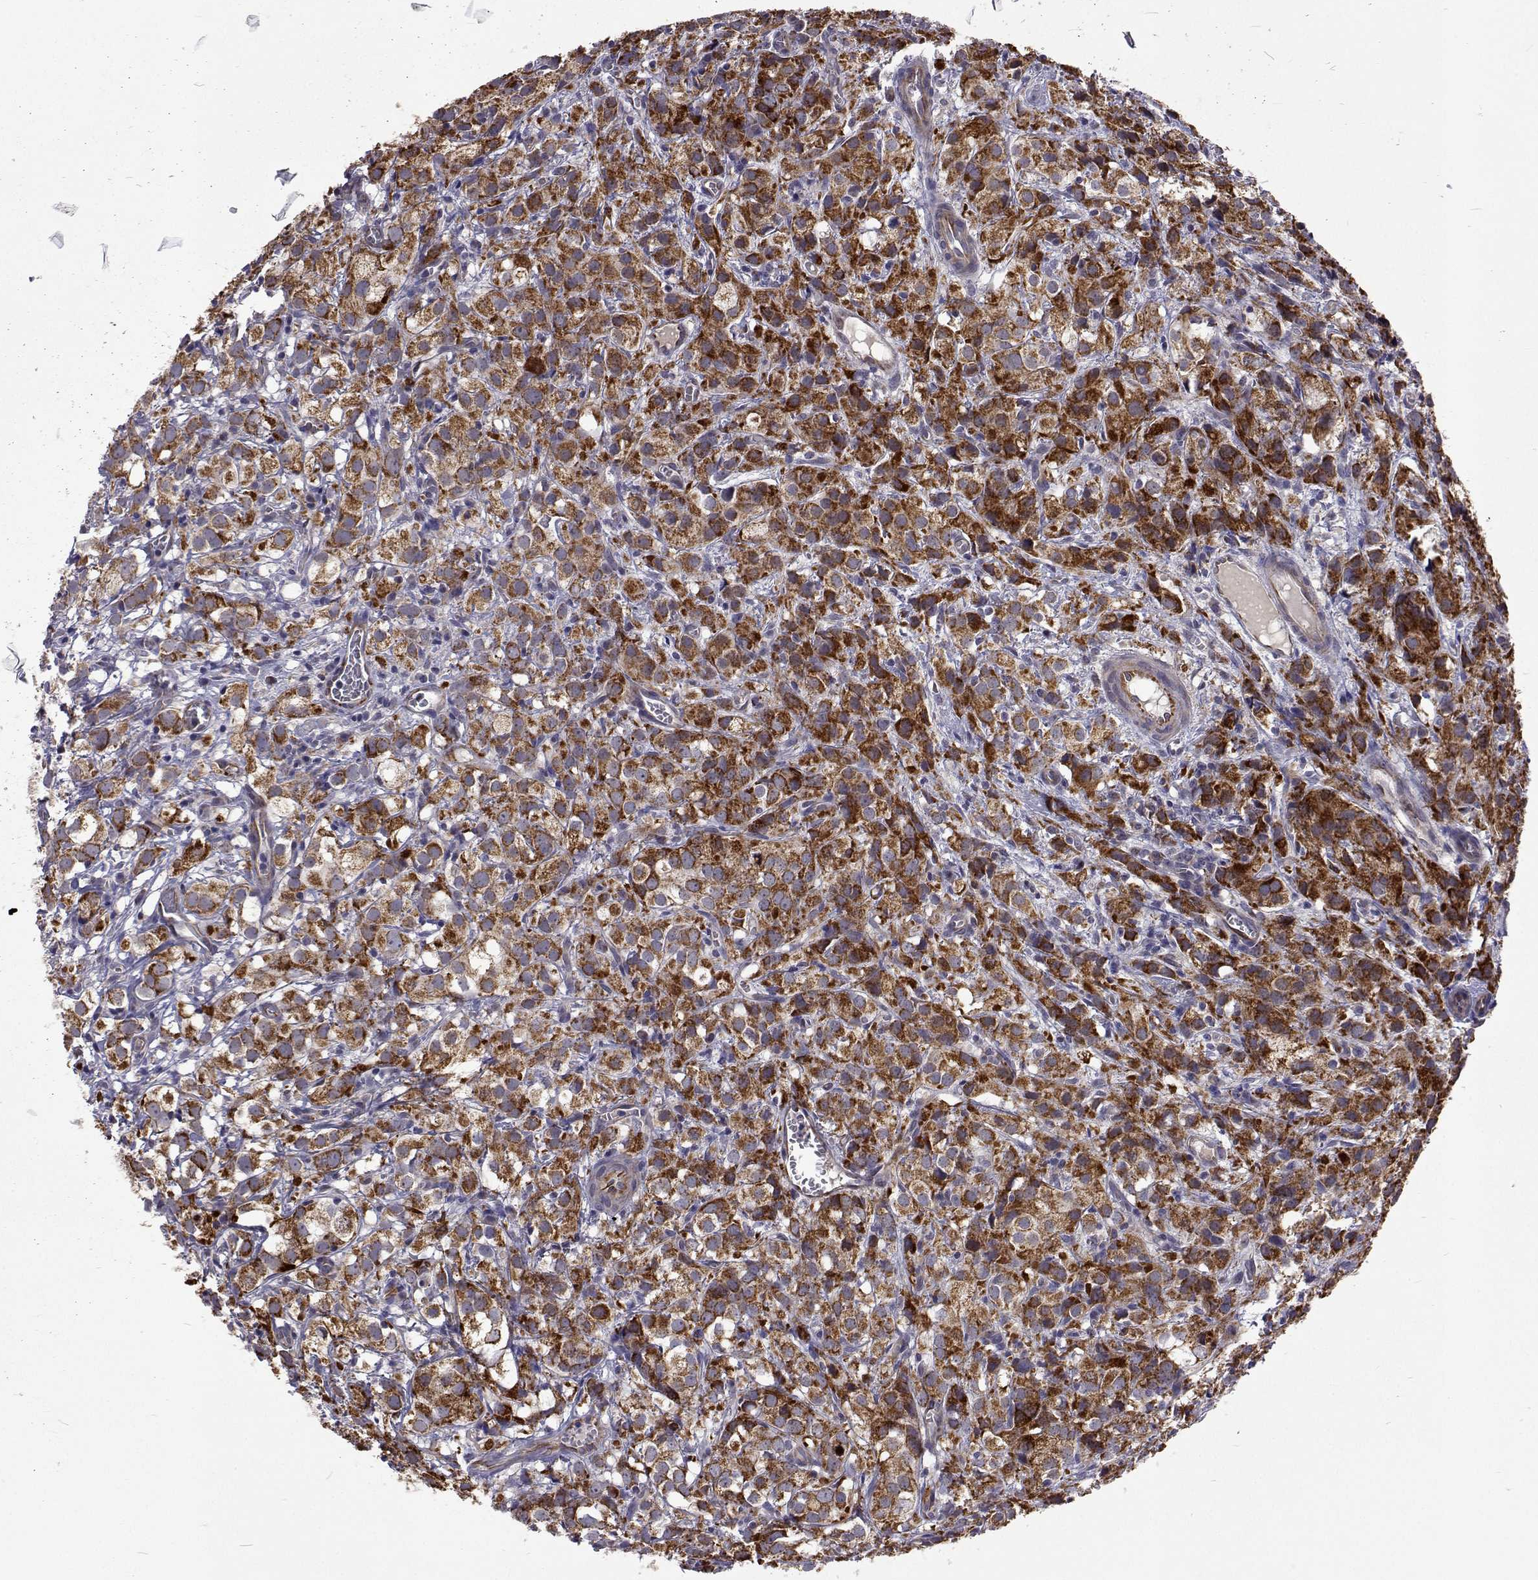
{"staining": {"intensity": "strong", "quantity": ">75%", "location": "cytoplasmic/membranous"}, "tissue": "prostate cancer", "cell_type": "Tumor cells", "image_type": "cancer", "snomed": [{"axis": "morphology", "description": "Adenocarcinoma, High grade"}, {"axis": "topography", "description": "Prostate"}], "caption": "DAB immunohistochemical staining of human prostate cancer shows strong cytoplasmic/membranous protein expression in about >75% of tumor cells. (brown staining indicates protein expression, while blue staining denotes nuclei).", "gene": "DHTKD1", "patient": {"sex": "male", "age": 86}}